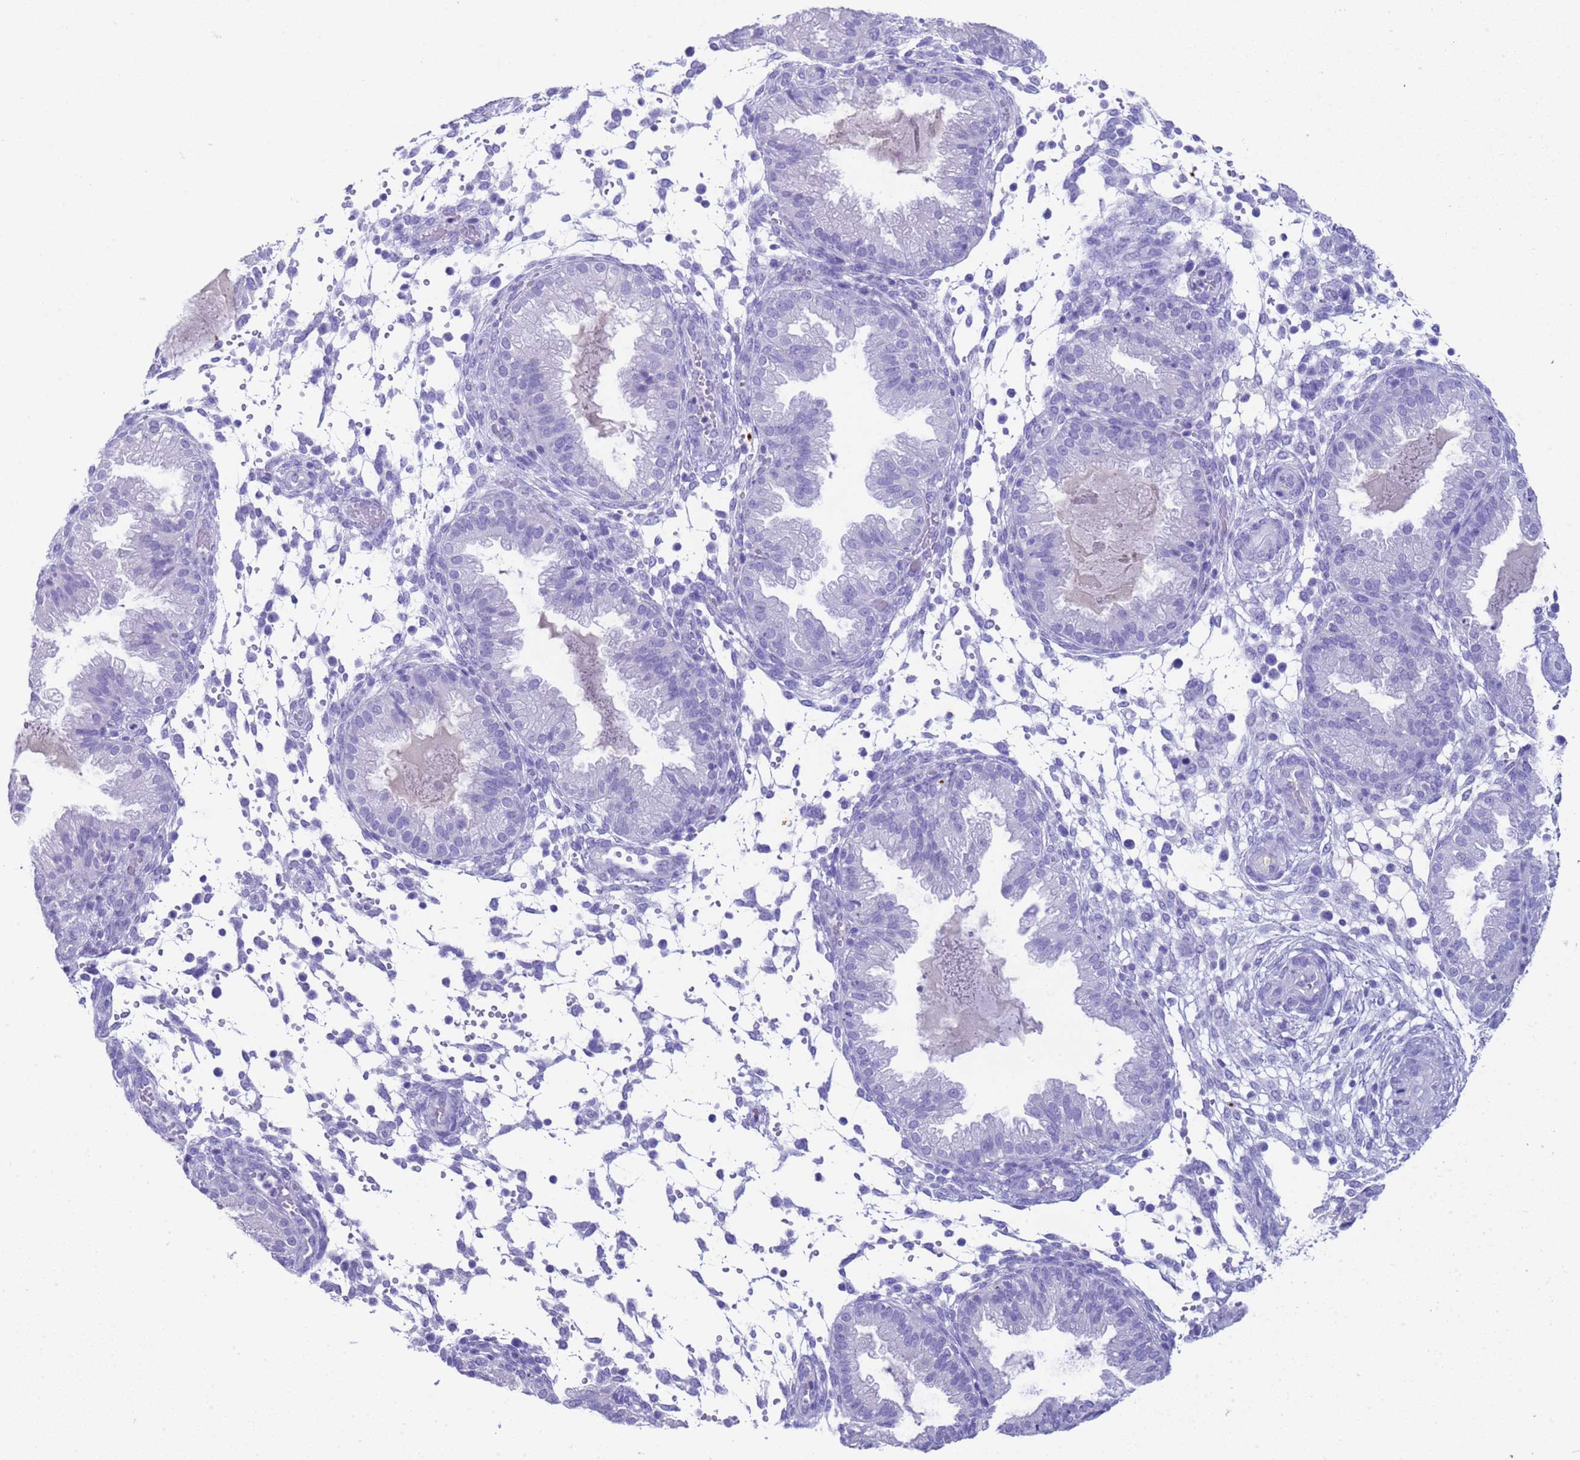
{"staining": {"intensity": "negative", "quantity": "none", "location": "none"}, "tissue": "endometrium", "cell_type": "Cells in endometrial stroma", "image_type": "normal", "snomed": [{"axis": "morphology", "description": "Normal tissue, NOS"}, {"axis": "topography", "description": "Endometrium"}], "caption": "Cells in endometrial stroma show no significant expression in unremarkable endometrium. The staining was performed using DAB (3,3'-diaminobenzidine) to visualize the protein expression in brown, while the nuclei were stained in blue with hematoxylin (Magnification: 20x).", "gene": "CKM", "patient": {"sex": "female", "age": 33}}